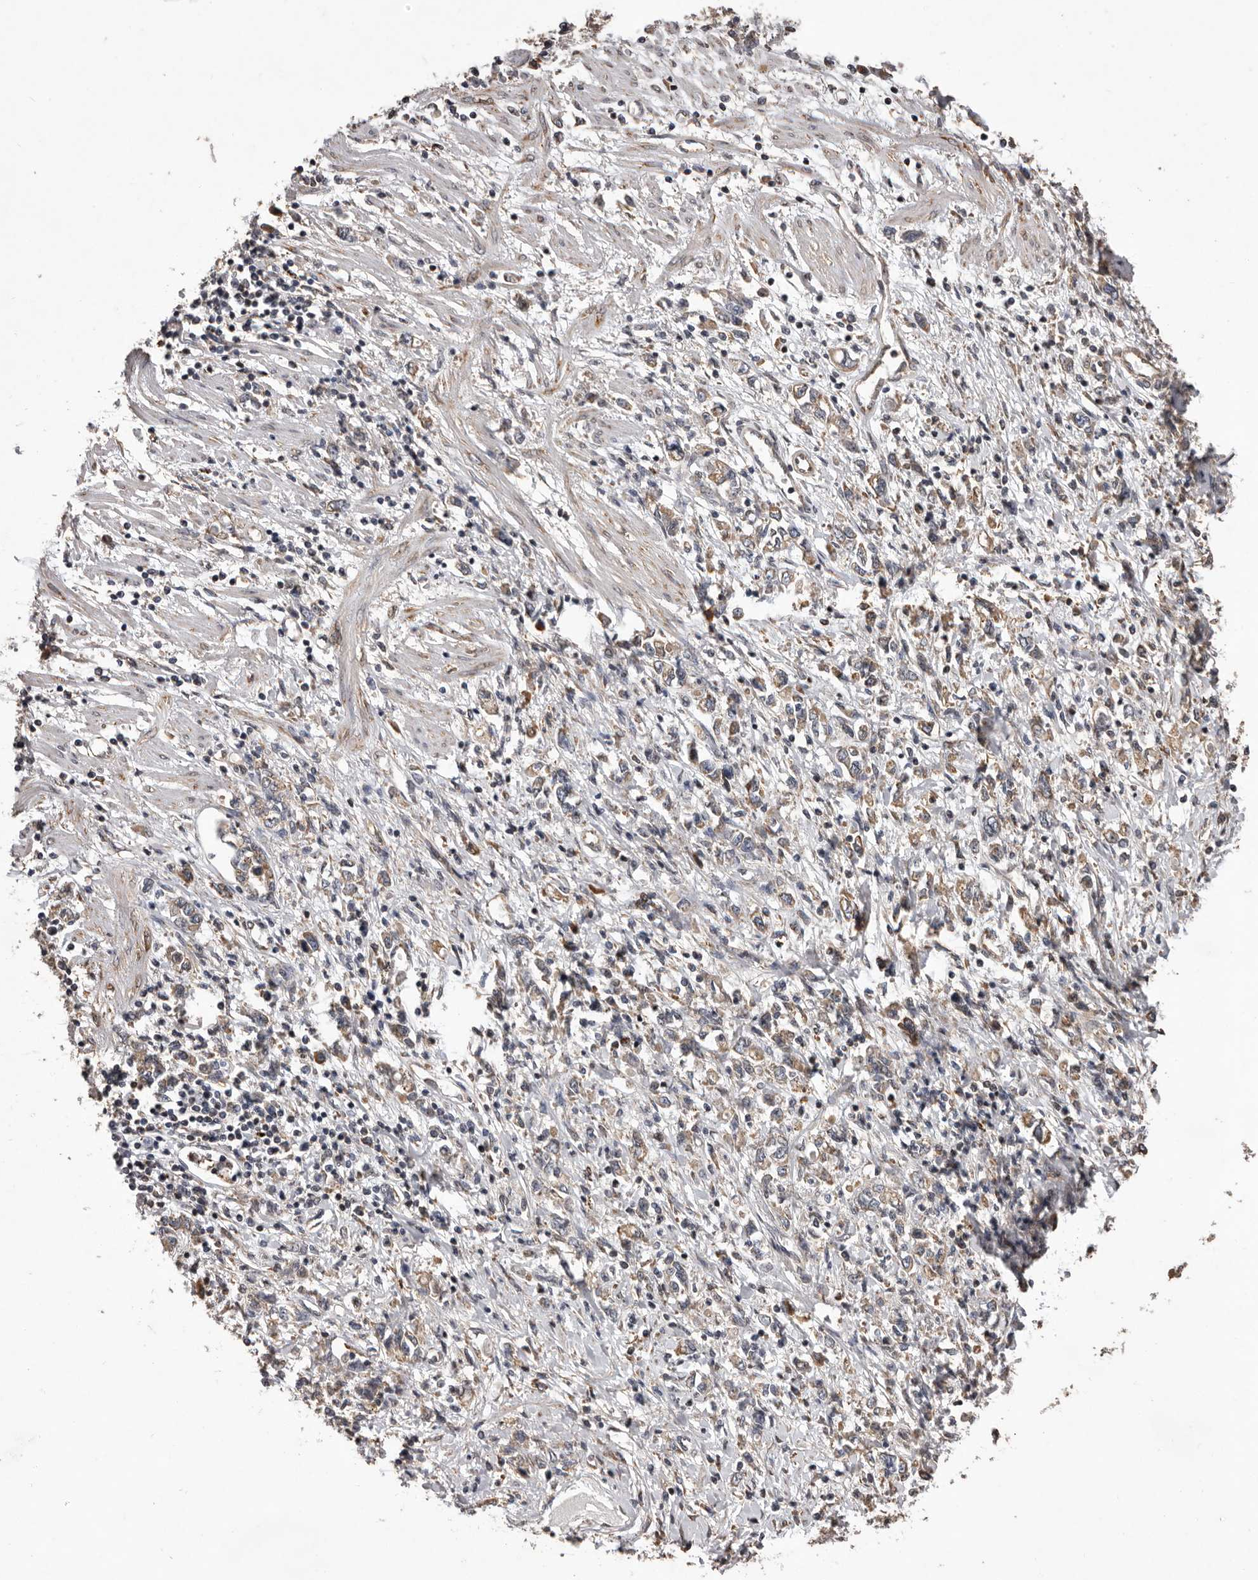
{"staining": {"intensity": "weak", "quantity": ">75%", "location": "cytoplasmic/membranous"}, "tissue": "stomach cancer", "cell_type": "Tumor cells", "image_type": "cancer", "snomed": [{"axis": "morphology", "description": "Adenocarcinoma, NOS"}, {"axis": "topography", "description": "Stomach"}], "caption": "A high-resolution histopathology image shows immunohistochemistry staining of stomach cancer, which demonstrates weak cytoplasmic/membranous expression in approximately >75% of tumor cells. (DAB (3,3'-diaminobenzidine) IHC, brown staining for protein, blue staining for nuclei).", "gene": "GADD45B", "patient": {"sex": "female", "age": 76}}